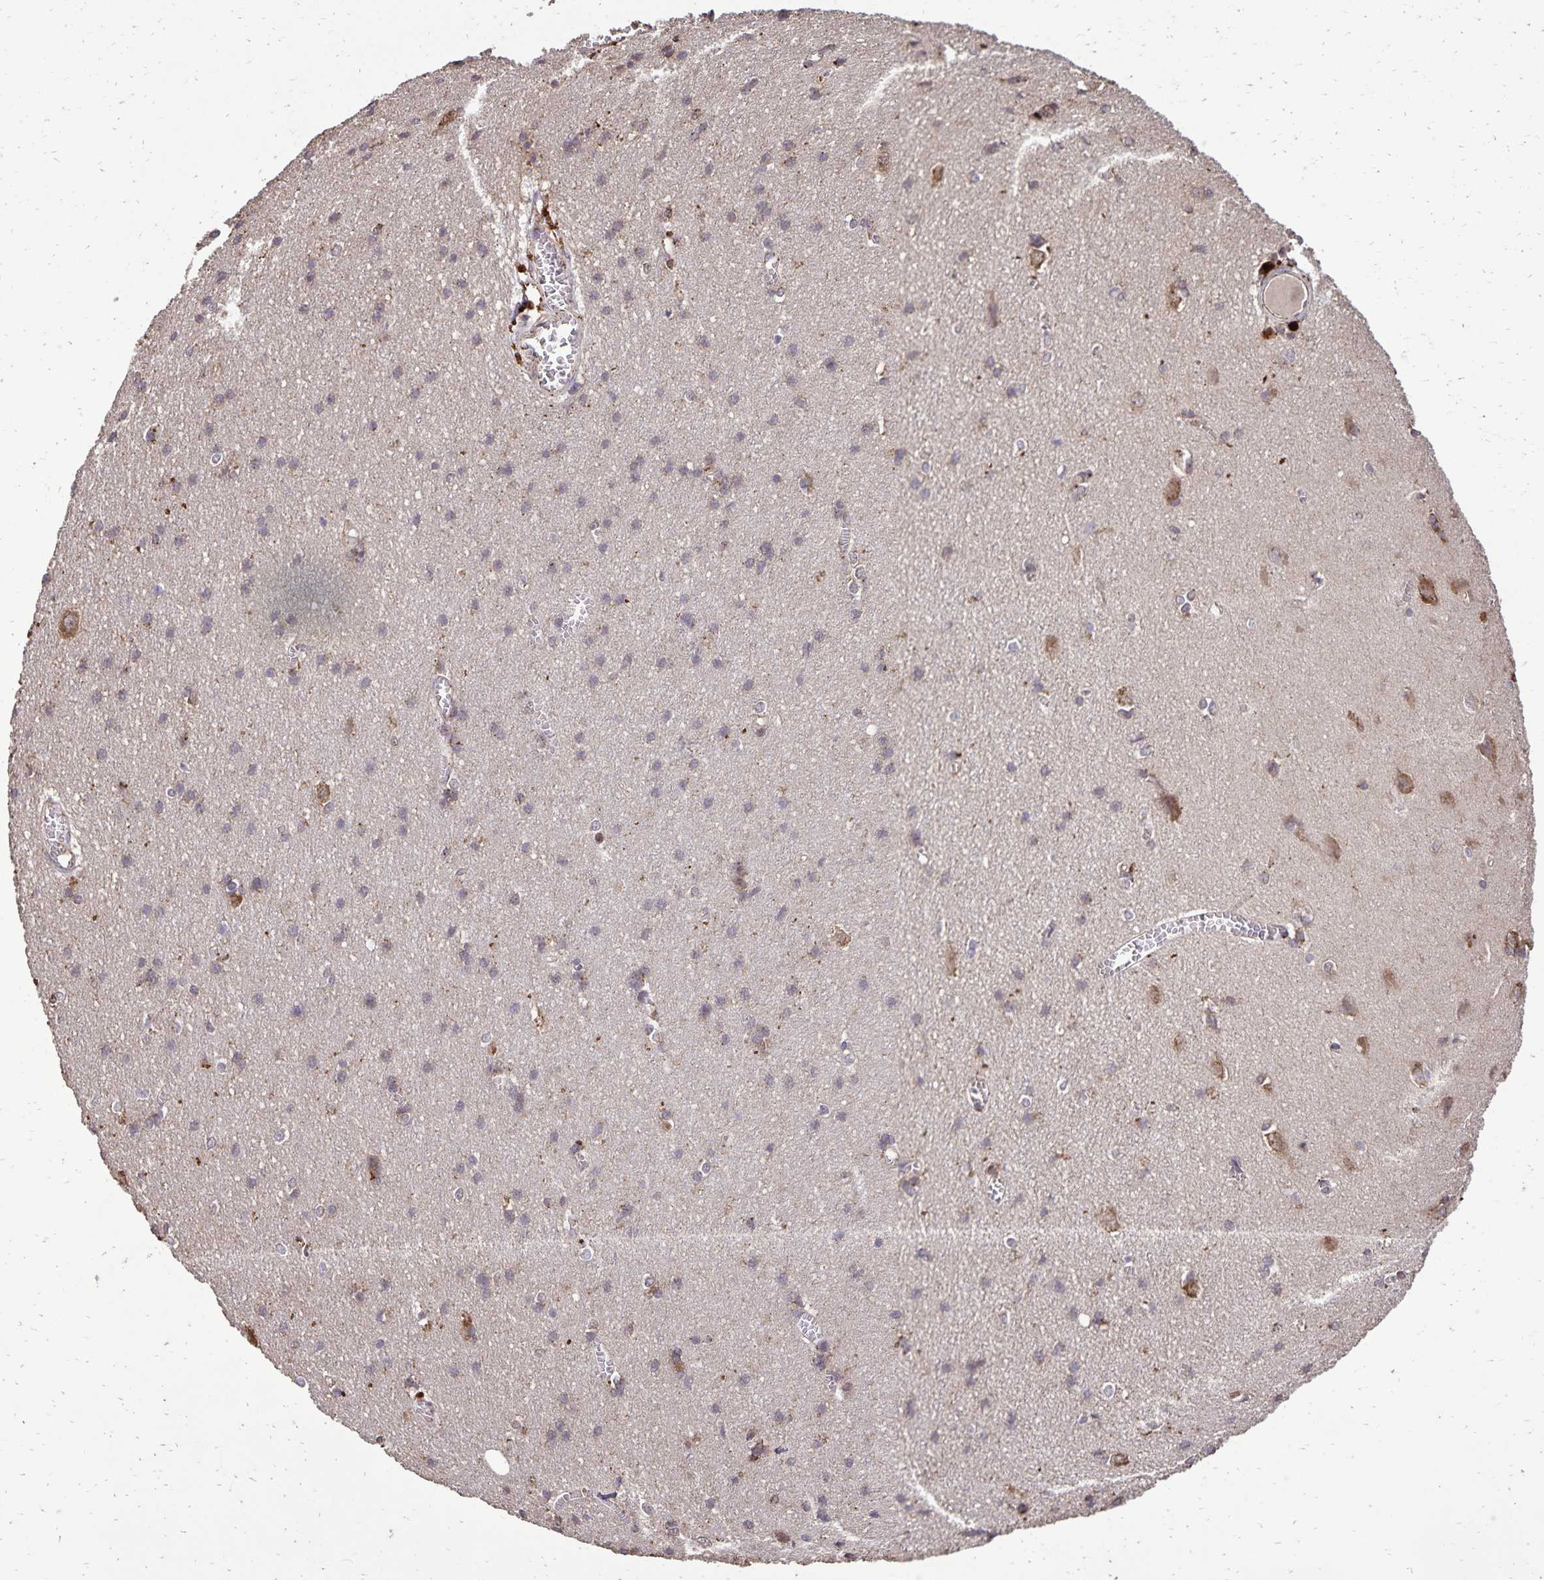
{"staining": {"intensity": "negative", "quantity": "none", "location": "none"}, "tissue": "cerebral cortex", "cell_type": "Endothelial cells", "image_type": "normal", "snomed": [{"axis": "morphology", "description": "Normal tissue, NOS"}, {"axis": "topography", "description": "Cerebral cortex"}], "caption": "This is an IHC image of unremarkable cerebral cortex. There is no expression in endothelial cells.", "gene": "CHMP1B", "patient": {"sex": "male", "age": 37}}